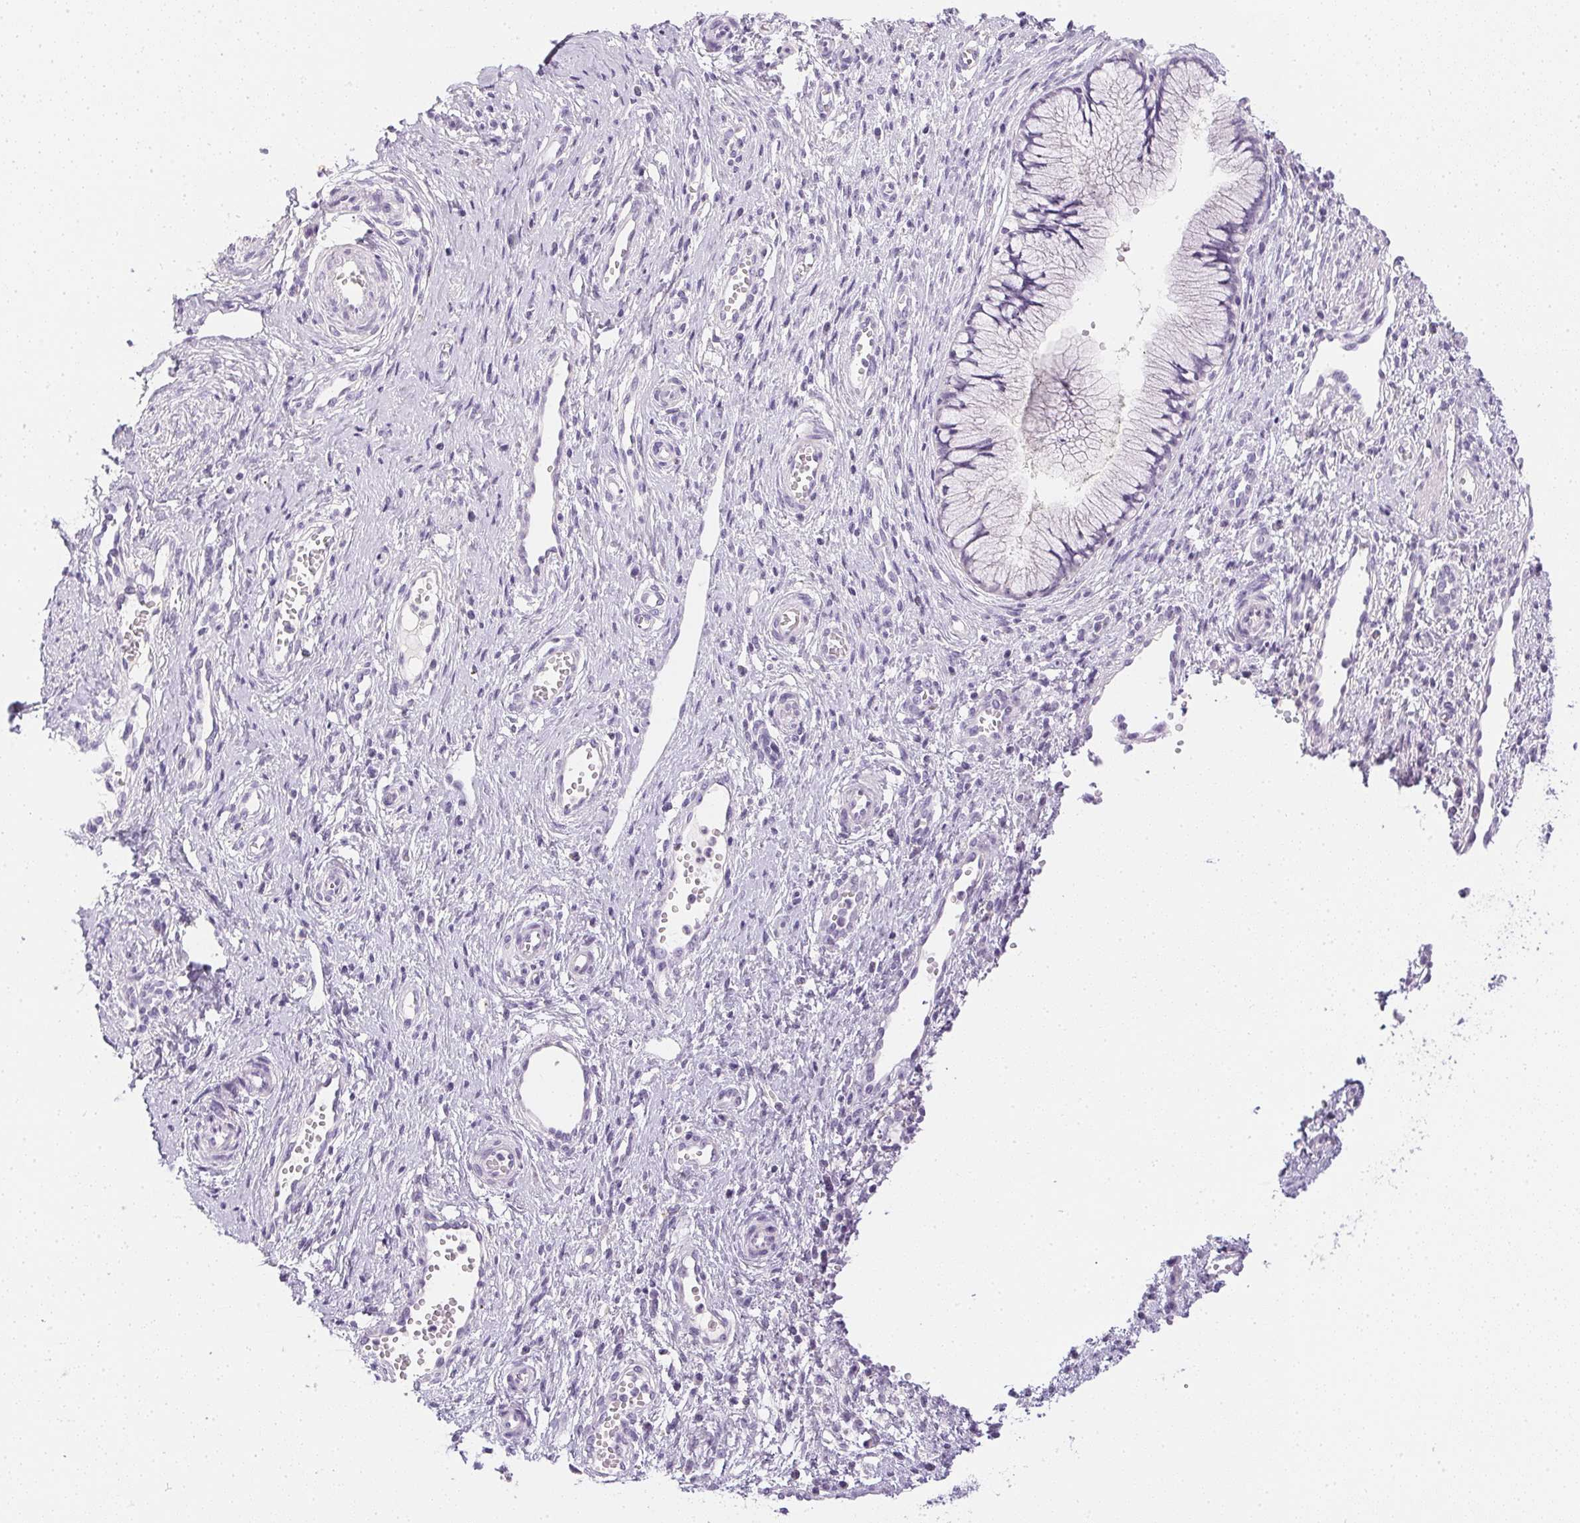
{"staining": {"intensity": "negative", "quantity": "none", "location": "none"}, "tissue": "cervical cancer", "cell_type": "Tumor cells", "image_type": "cancer", "snomed": [{"axis": "morphology", "description": "Adenocarcinoma, NOS"}, {"axis": "topography", "description": "Cervix"}], "caption": "A high-resolution micrograph shows immunohistochemistry staining of cervical cancer (adenocarcinoma), which demonstrates no significant staining in tumor cells.", "gene": "PPY", "patient": {"sex": "female", "age": 34}}